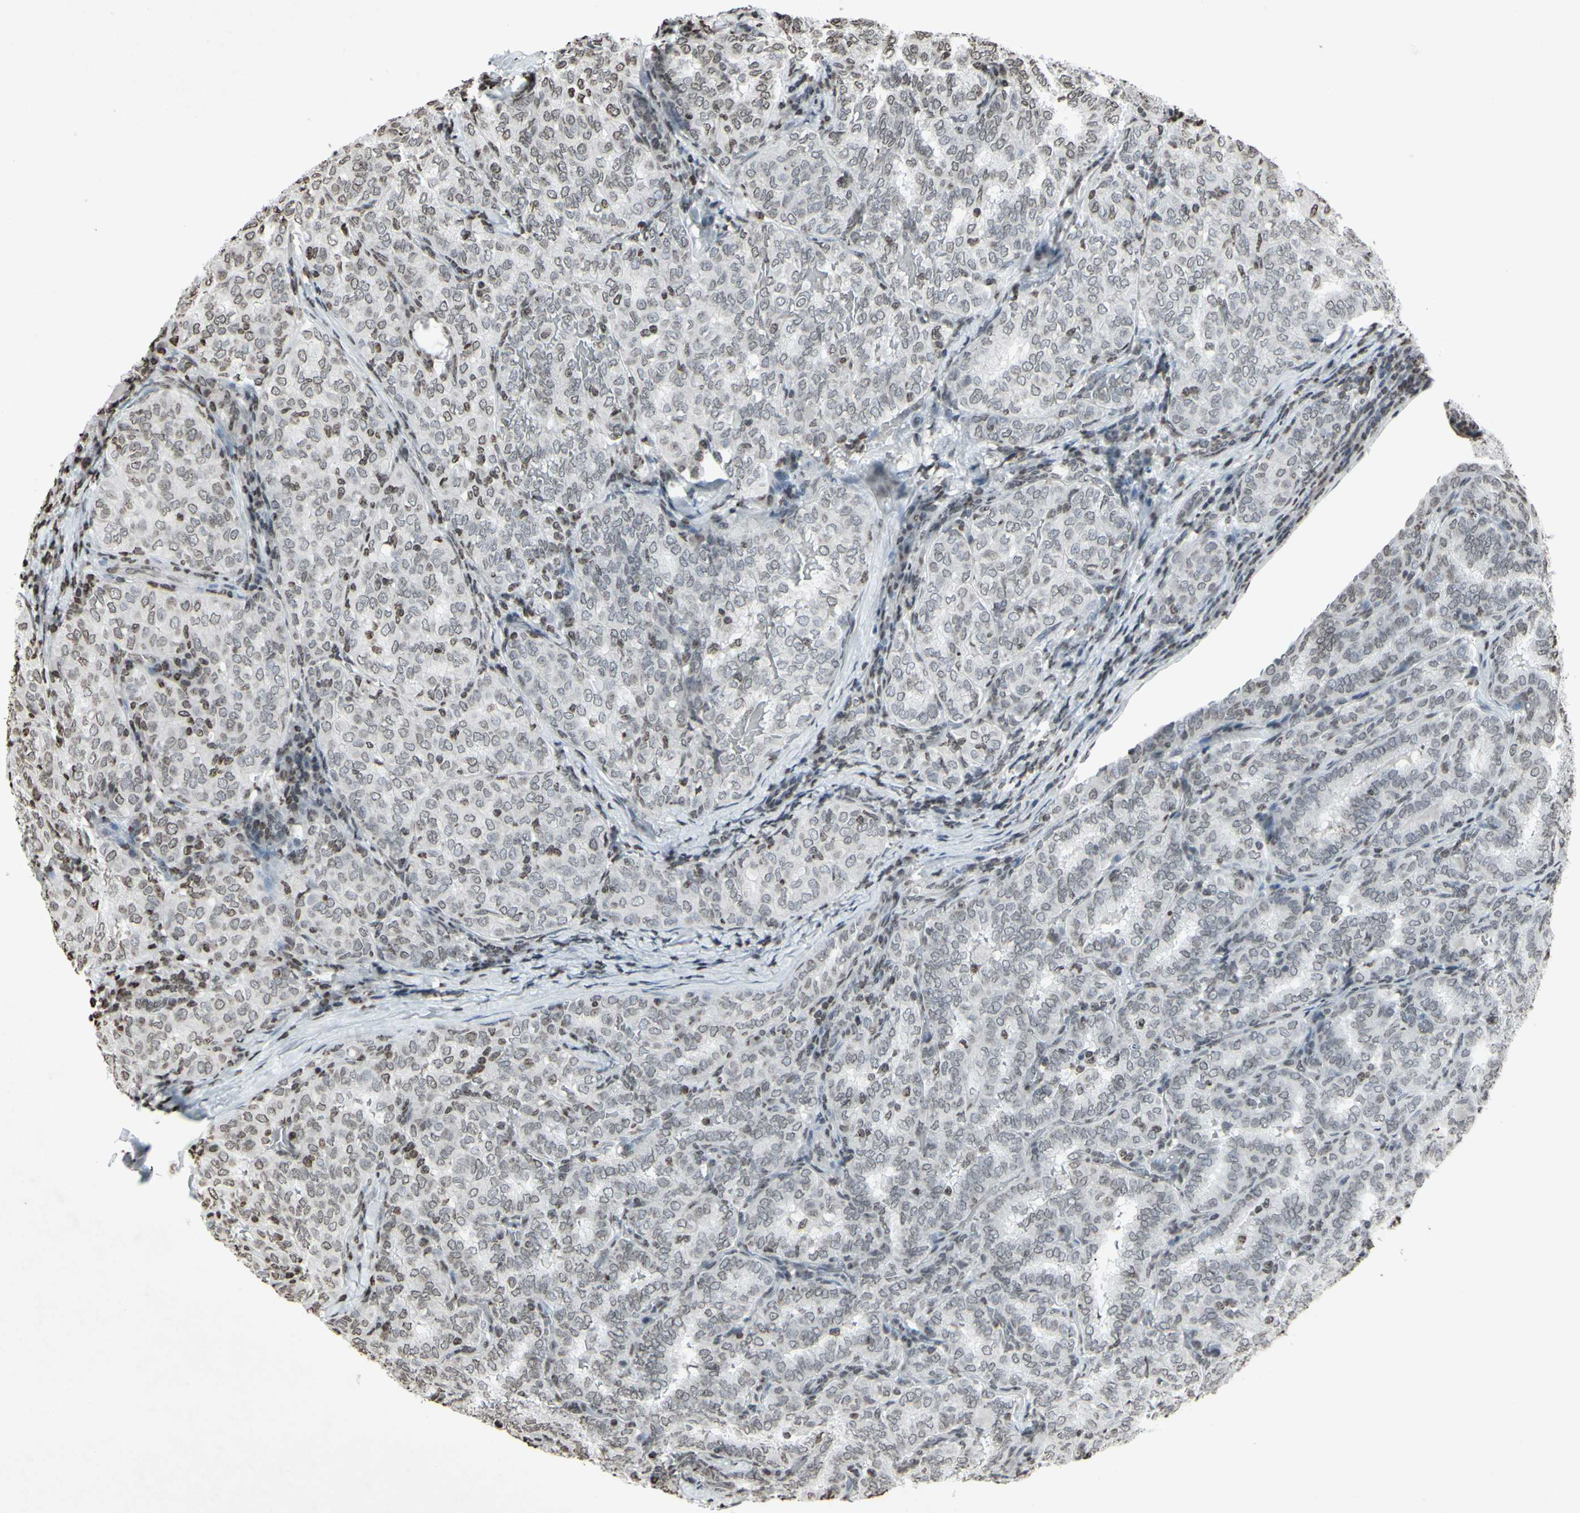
{"staining": {"intensity": "negative", "quantity": "none", "location": "none"}, "tissue": "thyroid cancer", "cell_type": "Tumor cells", "image_type": "cancer", "snomed": [{"axis": "morphology", "description": "Normal tissue, NOS"}, {"axis": "morphology", "description": "Papillary adenocarcinoma, NOS"}, {"axis": "topography", "description": "Thyroid gland"}], "caption": "Immunohistochemistry micrograph of human thyroid cancer stained for a protein (brown), which shows no expression in tumor cells.", "gene": "CD79B", "patient": {"sex": "female", "age": 30}}